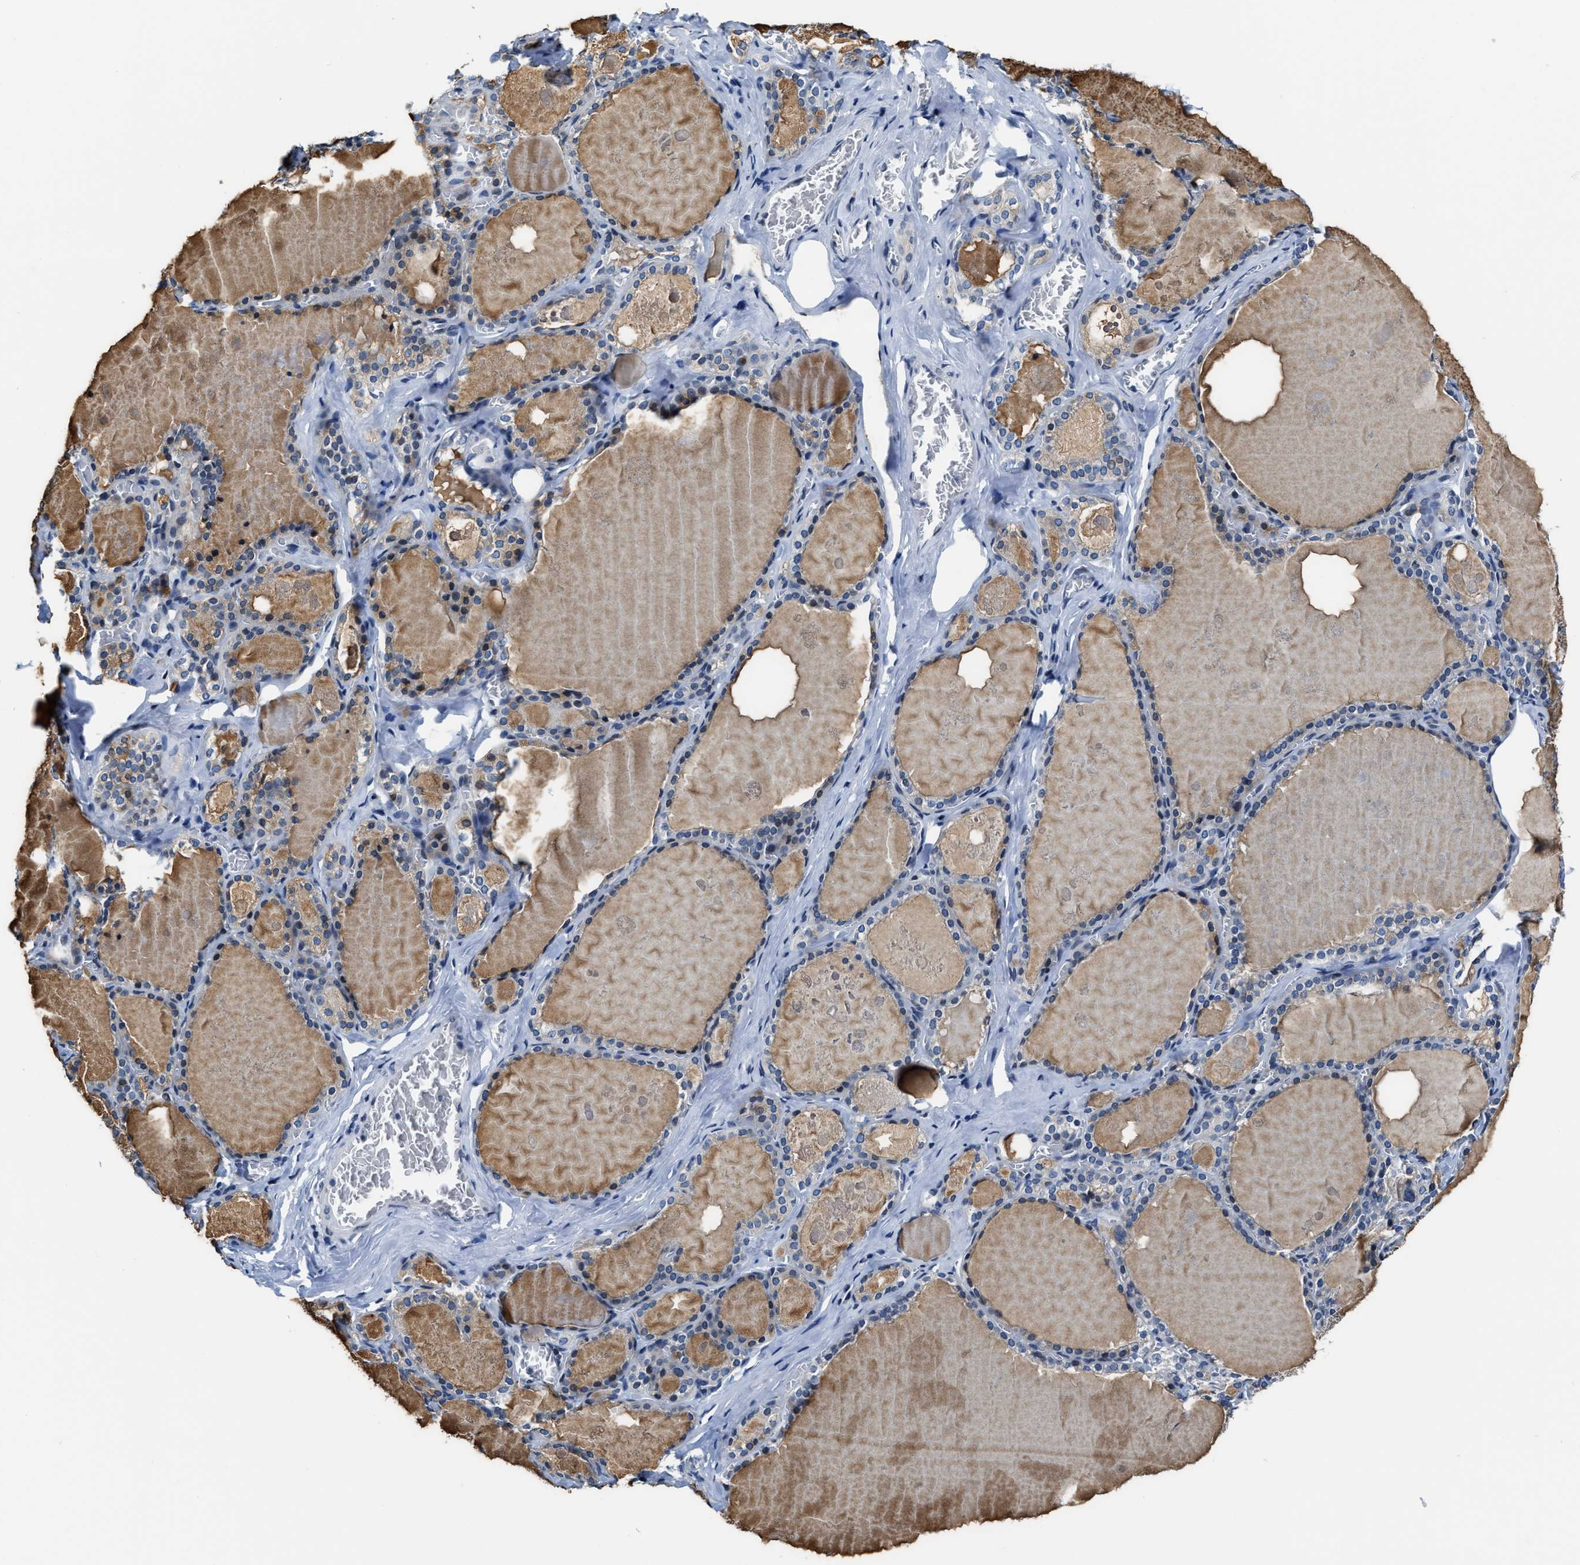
{"staining": {"intensity": "negative", "quantity": "none", "location": "none"}, "tissue": "thyroid gland", "cell_type": "Glandular cells", "image_type": "normal", "snomed": [{"axis": "morphology", "description": "Normal tissue, NOS"}, {"axis": "topography", "description": "Thyroid gland"}], "caption": "Immunohistochemistry (IHC) histopathology image of normal human thyroid gland stained for a protein (brown), which displays no positivity in glandular cells. (DAB (3,3'-diaminobenzidine) immunohistochemistry (IHC), high magnification).", "gene": "ASZ1", "patient": {"sex": "male", "age": 56}}